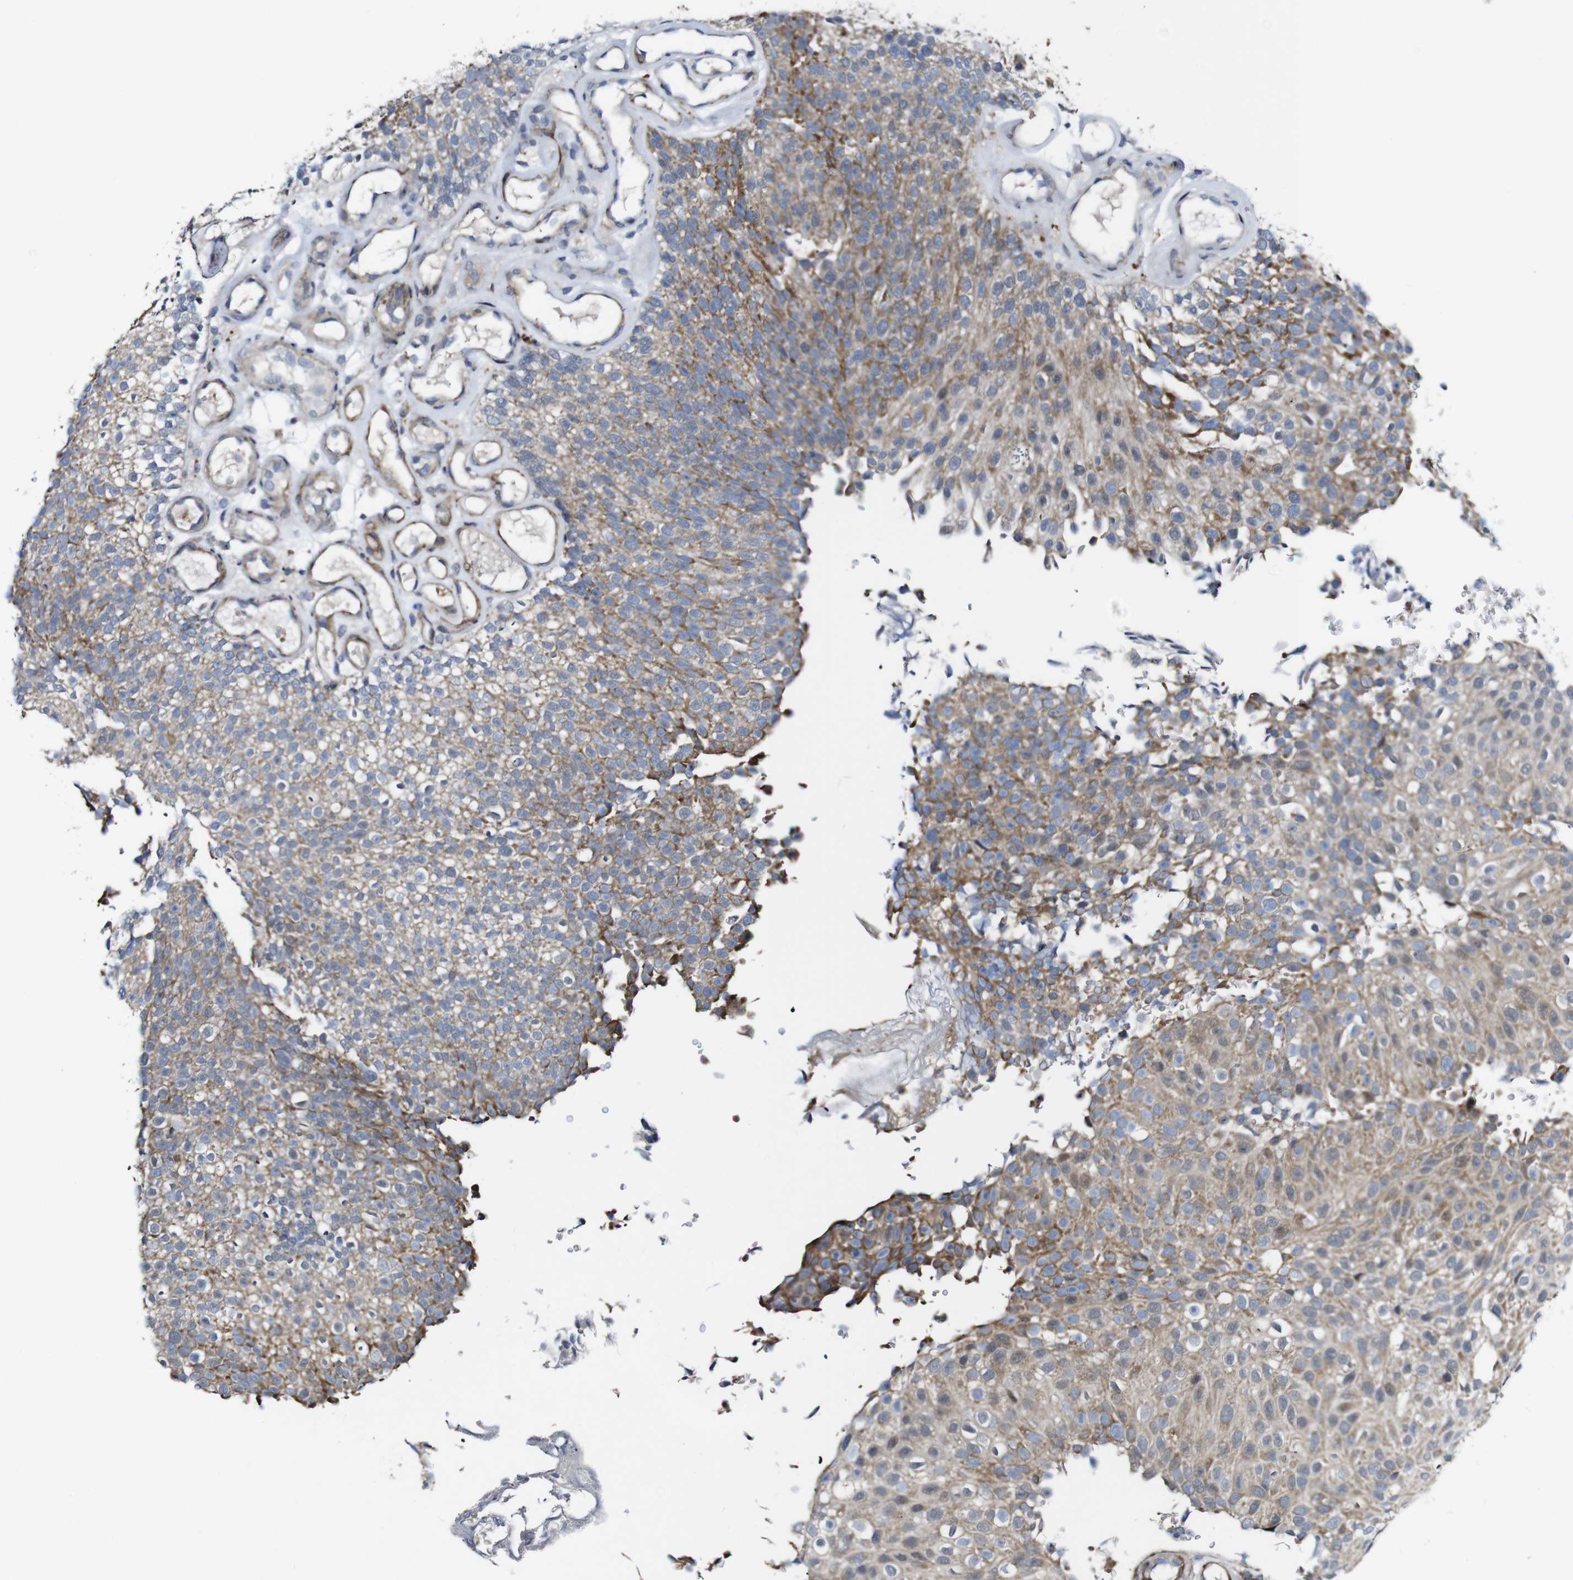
{"staining": {"intensity": "weak", "quantity": ">75%", "location": "cytoplasmic/membranous"}, "tissue": "urothelial cancer", "cell_type": "Tumor cells", "image_type": "cancer", "snomed": [{"axis": "morphology", "description": "Urothelial carcinoma, Low grade"}, {"axis": "topography", "description": "Urinary bladder"}], "caption": "Tumor cells exhibit low levels of weak cytoplasmic/membranous positivity in about >75% of cells in human urothelial cancer. Immunohistochemistry stains the protein of interest in brown and the nuclei are stained blue.", "gene": "JAK2", "patient": {"sex": "male", "age": 78}}